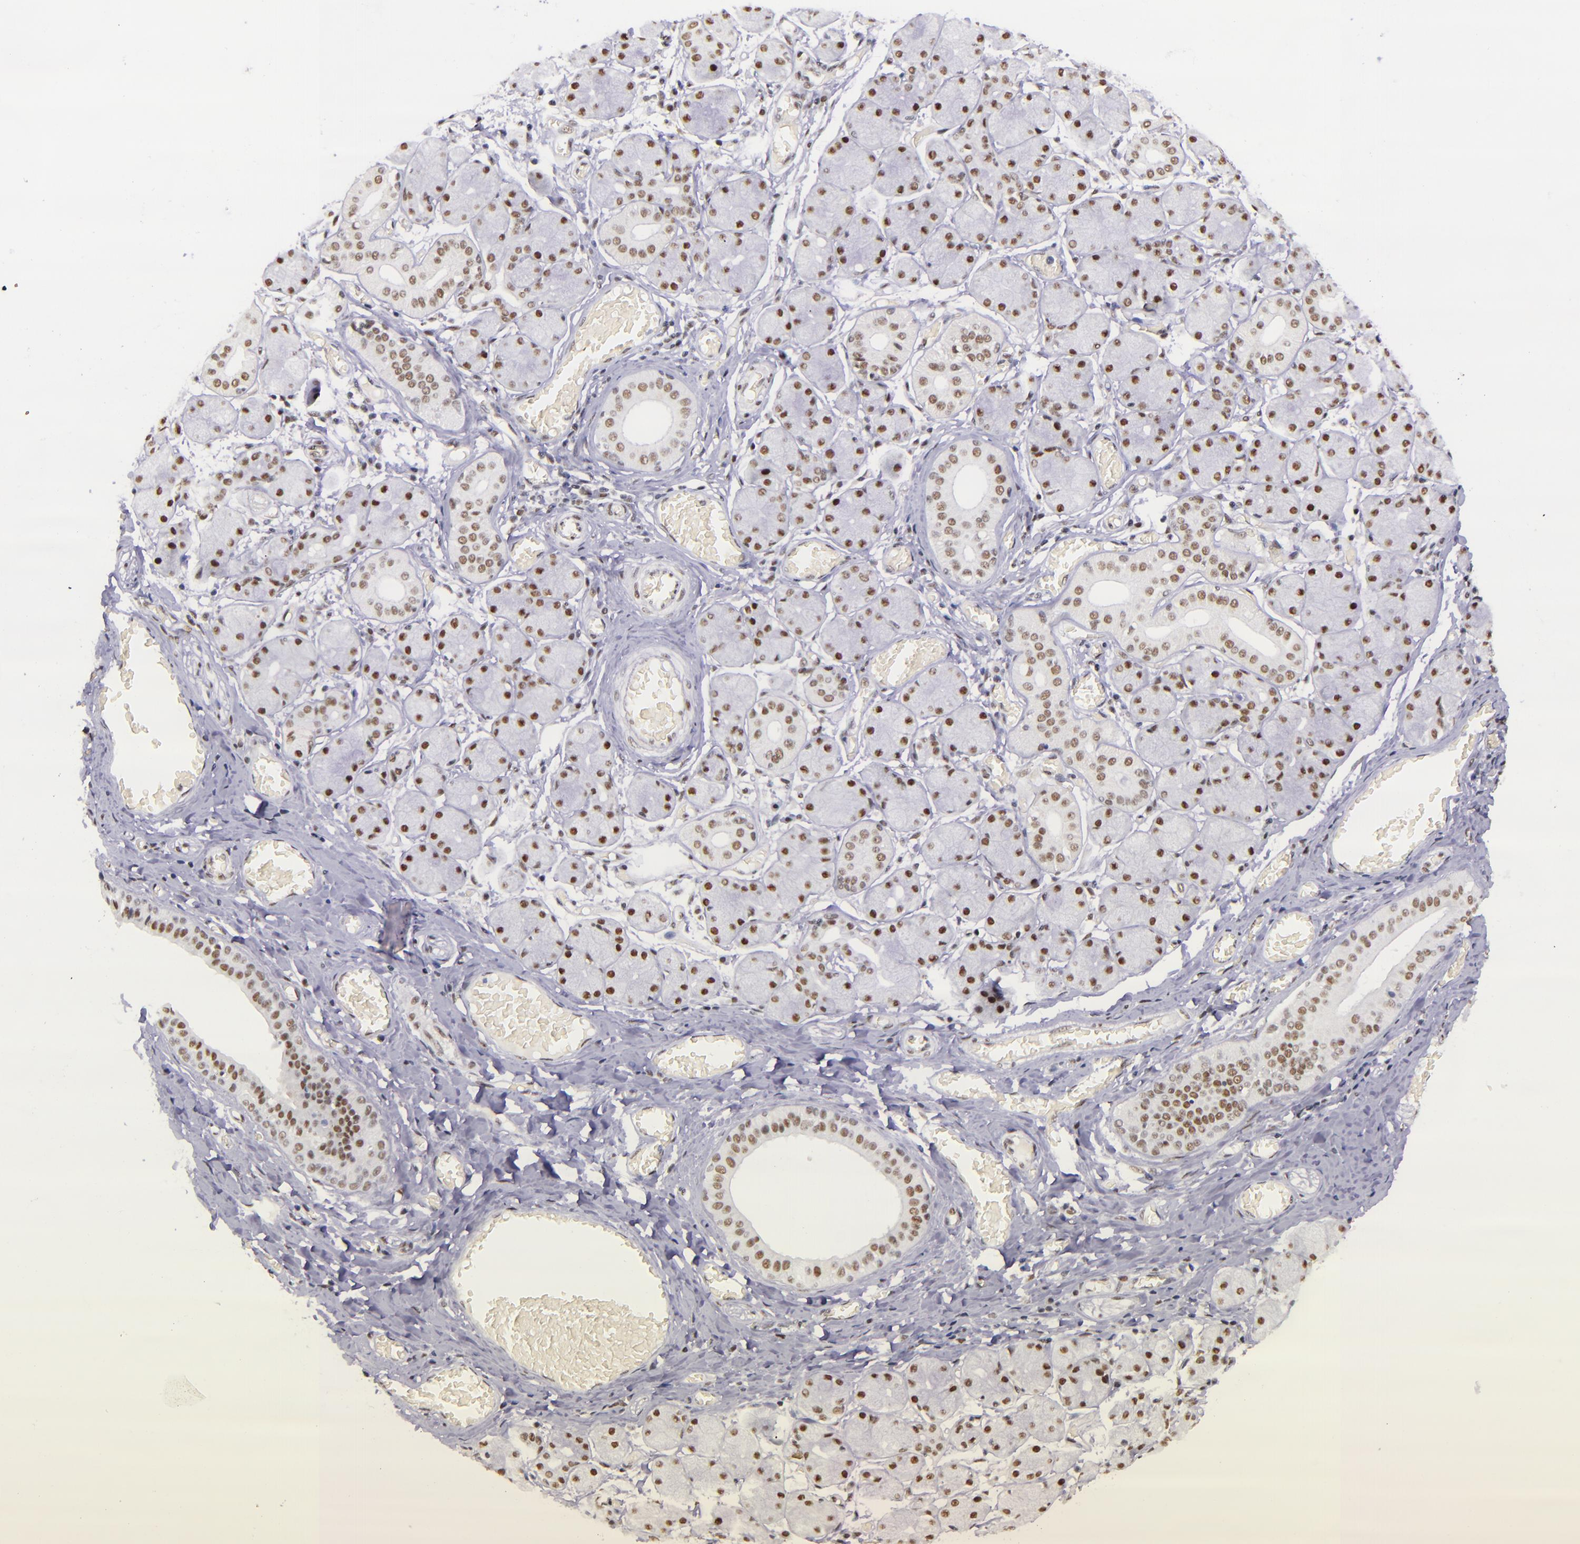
{"staining": {"intensity": "moderate", "quantity": ">75%", "location": "nuclear"}, "tissue": "salivary gland", "cell_type": "Glandular cells", "image_type": "normal", "snomed": [{"axis": "morphology", "description": "Normal tissue, NOS"}, {"axis": "topography", "description": "Salivary gland"}], "caption": "An image of human salivary gland stained for a protein displays moderate nuclear brown staining in glandular cells. Immunohistochemistry stains the protein in brown and the nuclei are stained blue.", "gene": "GPKOW", "patient": {"sex": "female", "age": 24}}